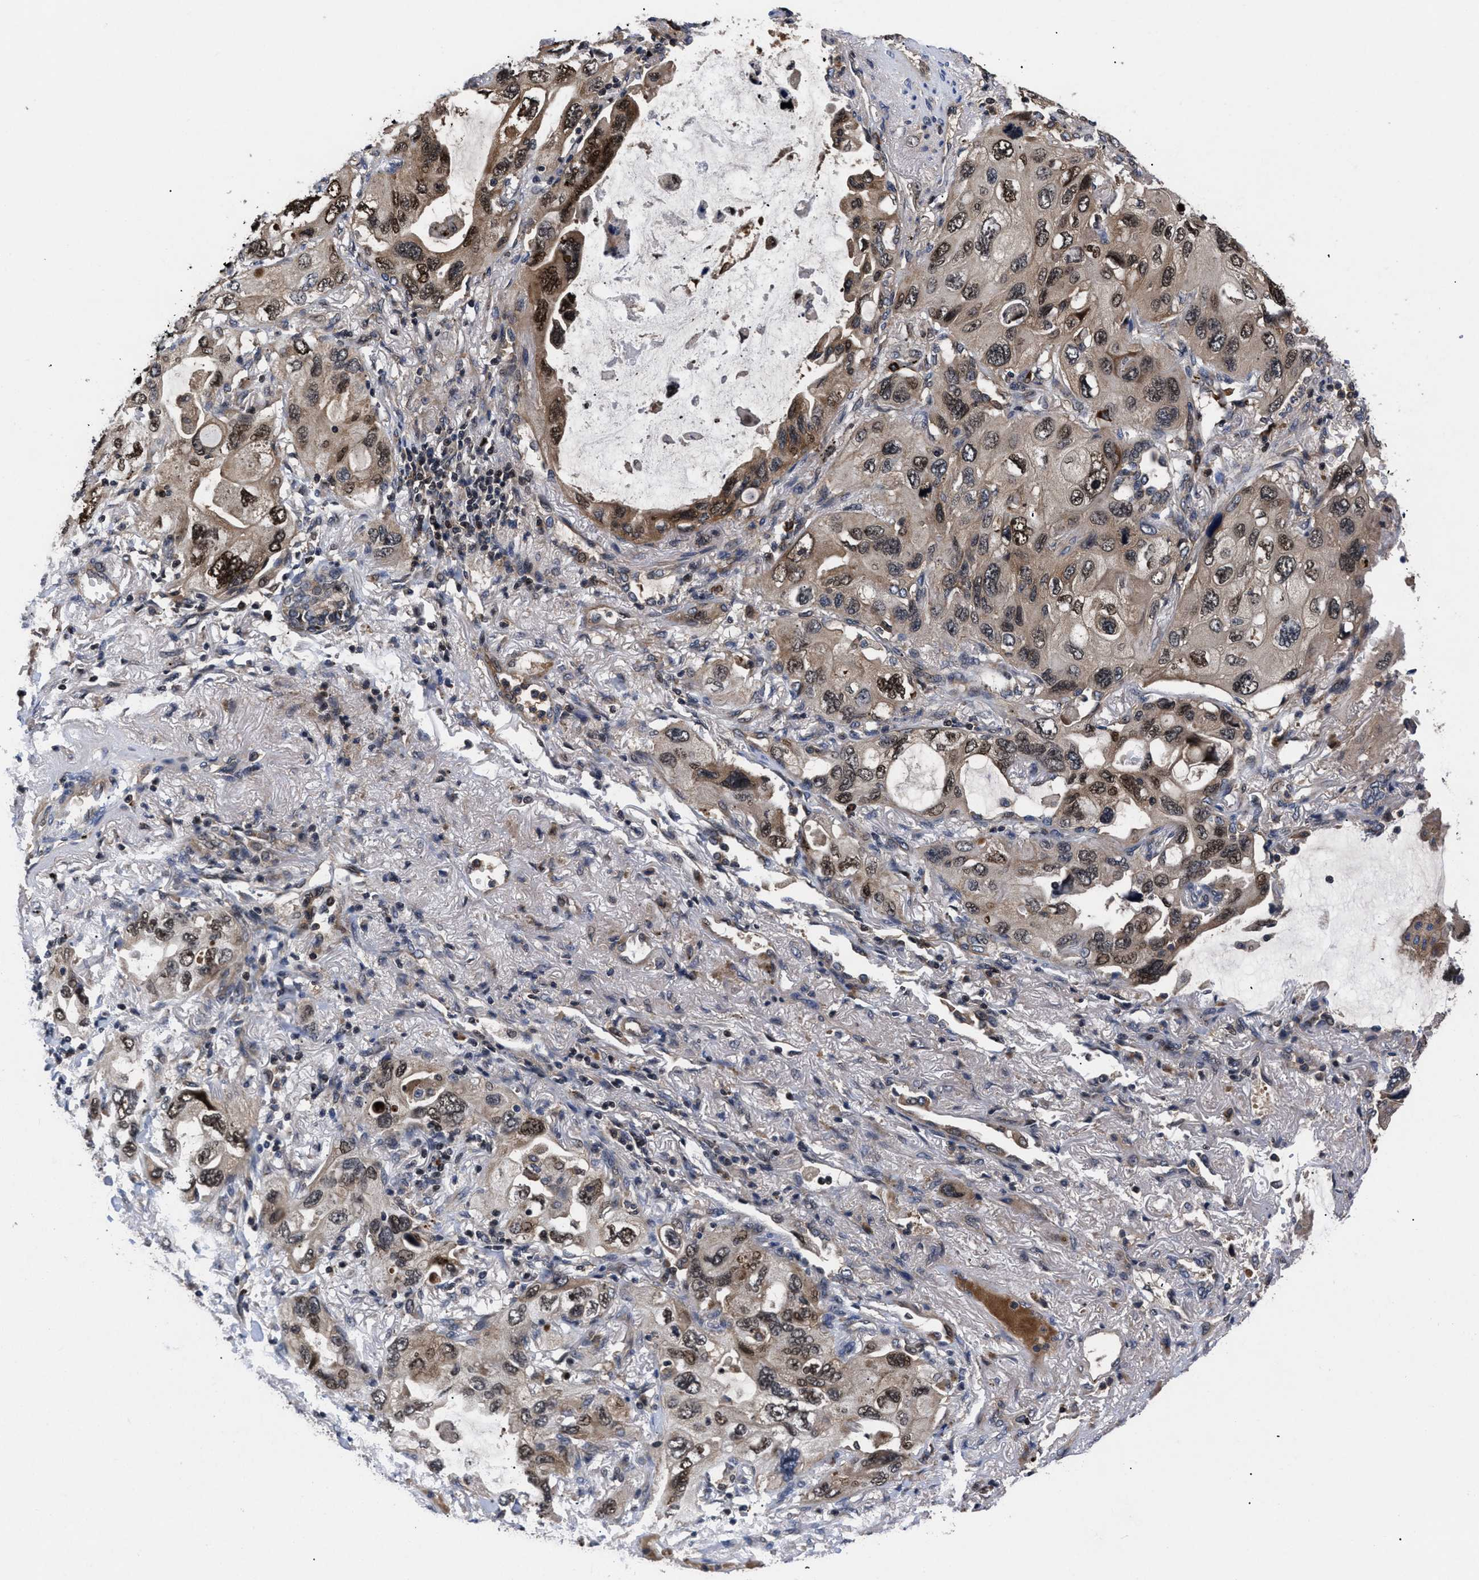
{"staining": {"intensity": "moderate", "quantity": ">75%", "location": "cytoplasmic/membranous,nuclear"}, "tissue": "lung cancer", "cell_type": "Tumor cells", "image_type": "cancer", "snomed": [{"axis": "morphology", "description": "Squamous cell carcinoma, NOS"}, {"axis": "topography", "description": "Lung"}], "caption": "Brown immunohistochemical staining in squamous cell carcinoma (lung) displays moderate cytoplasmic/membranous and nuclear positivity in about >75% of tumor cells. The staining is performed using DAB (3,3'-diaminobenzidine) brown chromogen to label protein expression. The nuclei are counter-stained blue using hematoxylin.", "gene": "FAM200A", "patient": {"sex": "female", "age": 73}}